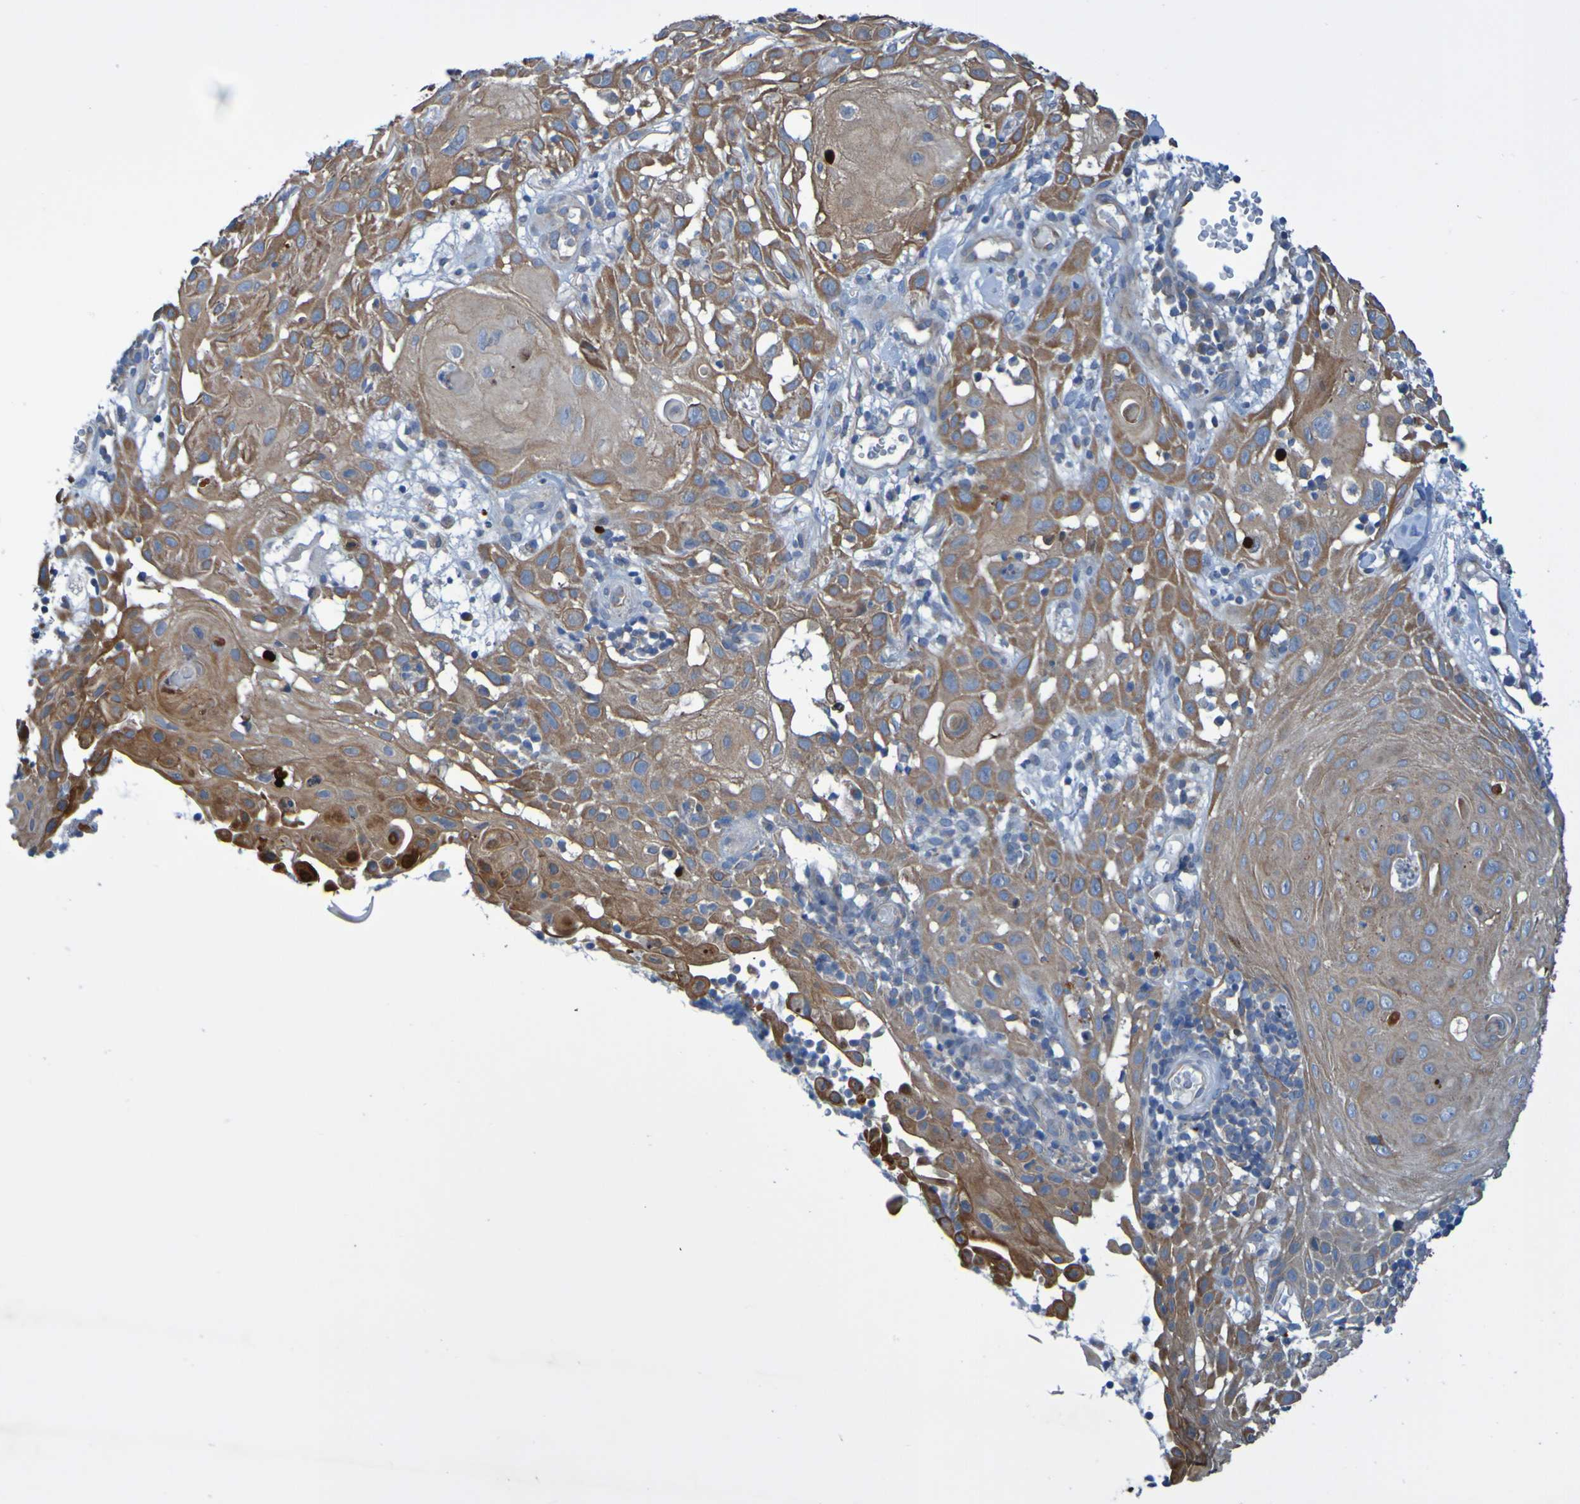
{"staining": {"intensity": "moderate", "quantity": ">75%", "location": "cytoplasmic/membranous"}, "tissue": "skin cancer", "cell_type": "Tumor cells", "image_type": "cancer", "snomed": [{"axis": "morphology", "description": "Squamous cell carcinoma, NOS"}, {"axis": "topography", "description": "Skin"}], "caption": "Immunohistochemistry photomicrograph of skin cancer (squamous cell carcinoma) stained for a protein (brown), which demonstrates medium levels of moderate cytoplasmic/membranous staining in about >75% of tumor cells.", "gene": "NPRL3", "patient": {"sex": "male", "age": 24}}